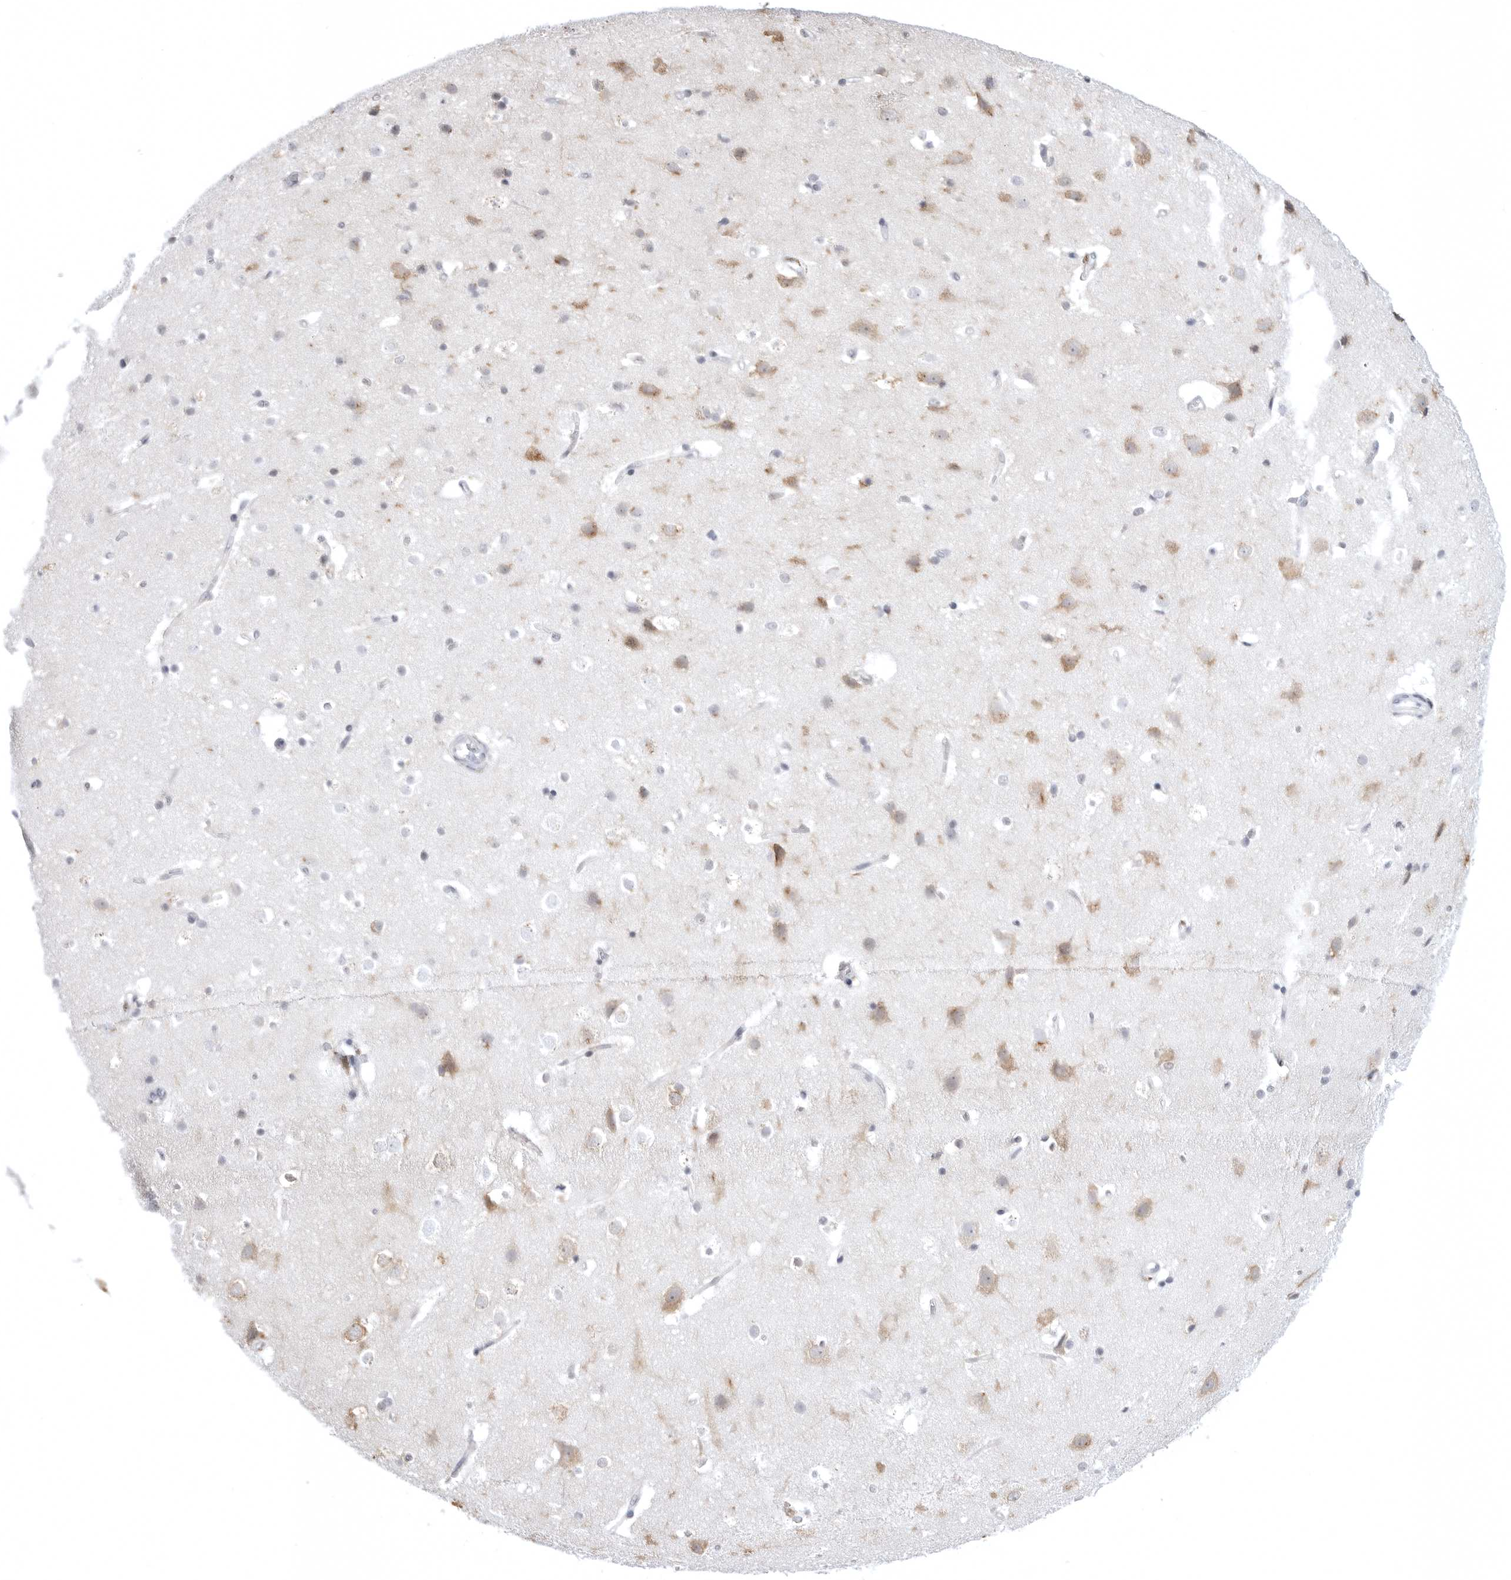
{"staining": {"intensity": "negative", "quantity": "none", "location": "none"}, "tissue": "cerebral cortex", "cell_type": "Endothelial cells", "image_type": "normal", "snomed": [{"axis": "morphology", "description": "Normal tissue, NOS"}, {"axis": "topography", "description": "Cerebral cortex"}], "caption": "This is an IHC image of benign cerebral cortex. There is no positivity in endothelial cells.", "gene": "STAP2", "patient": {"sex": "male", "age": 54}}